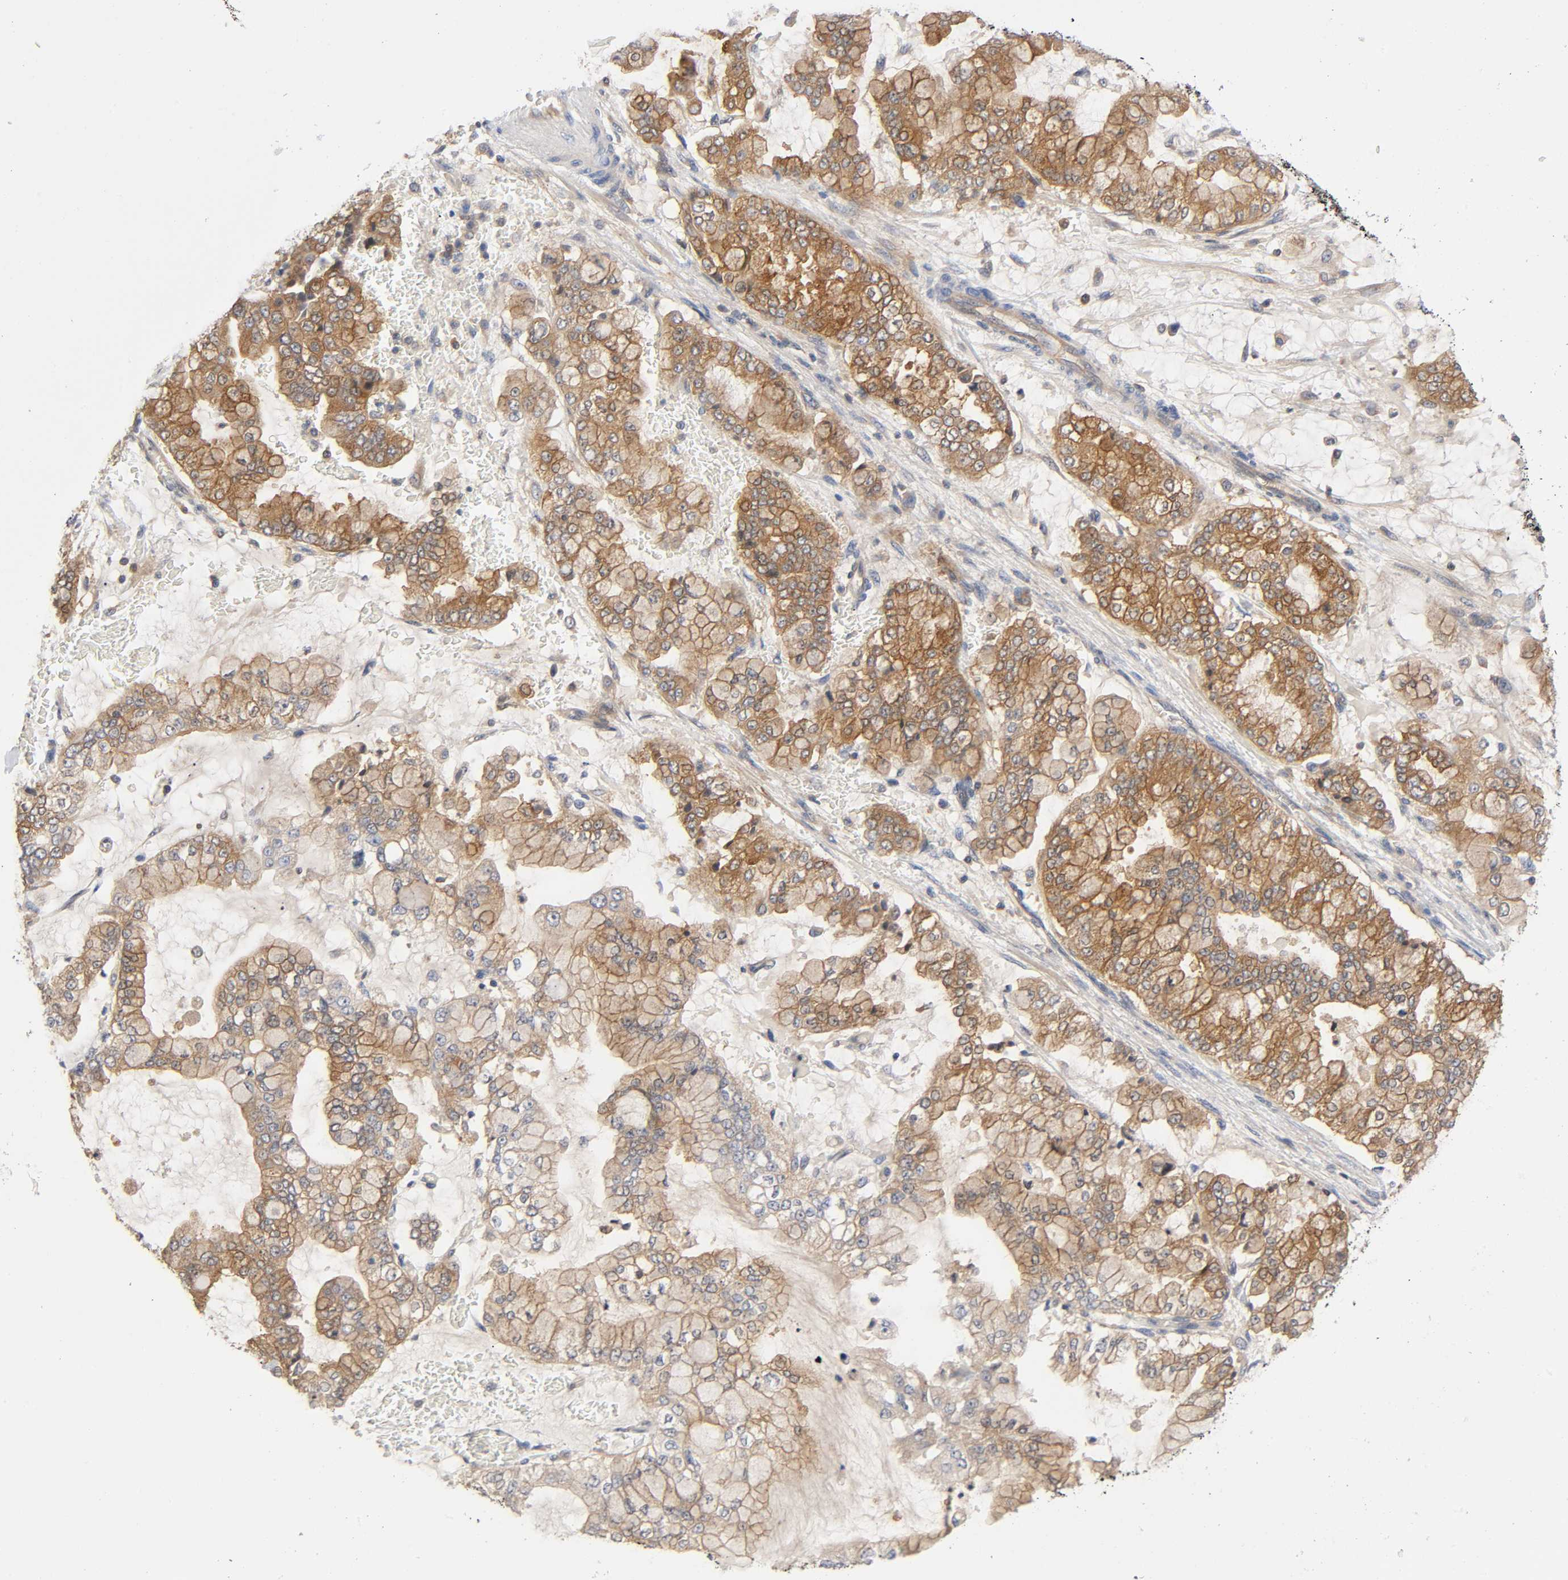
{"staining": {"intensity": "moderate", "quantity": ">75%", "location": "cytoplasmic/membranous"}, "tissue": "stomach cancer", "cell_type": "Tumor cells", "image_type": "cancer", "snomed": [{"axis": "morphology", "description": "Normal tissue, NOS"}, {"axis": "morphology", "description": "Adenocarcinoma, NOS"}, {"axis": "topography", "description": "Stomach, upper"}, {"axis": "topography", "description": "Stomach"}], "caption": "Moderate cytoplasmic/membranous positivity is identified in about >75% of tumor cells in stomach cancer.", "gene": "PRKAB1", "patient": {"sex": "male", "age": 76}}